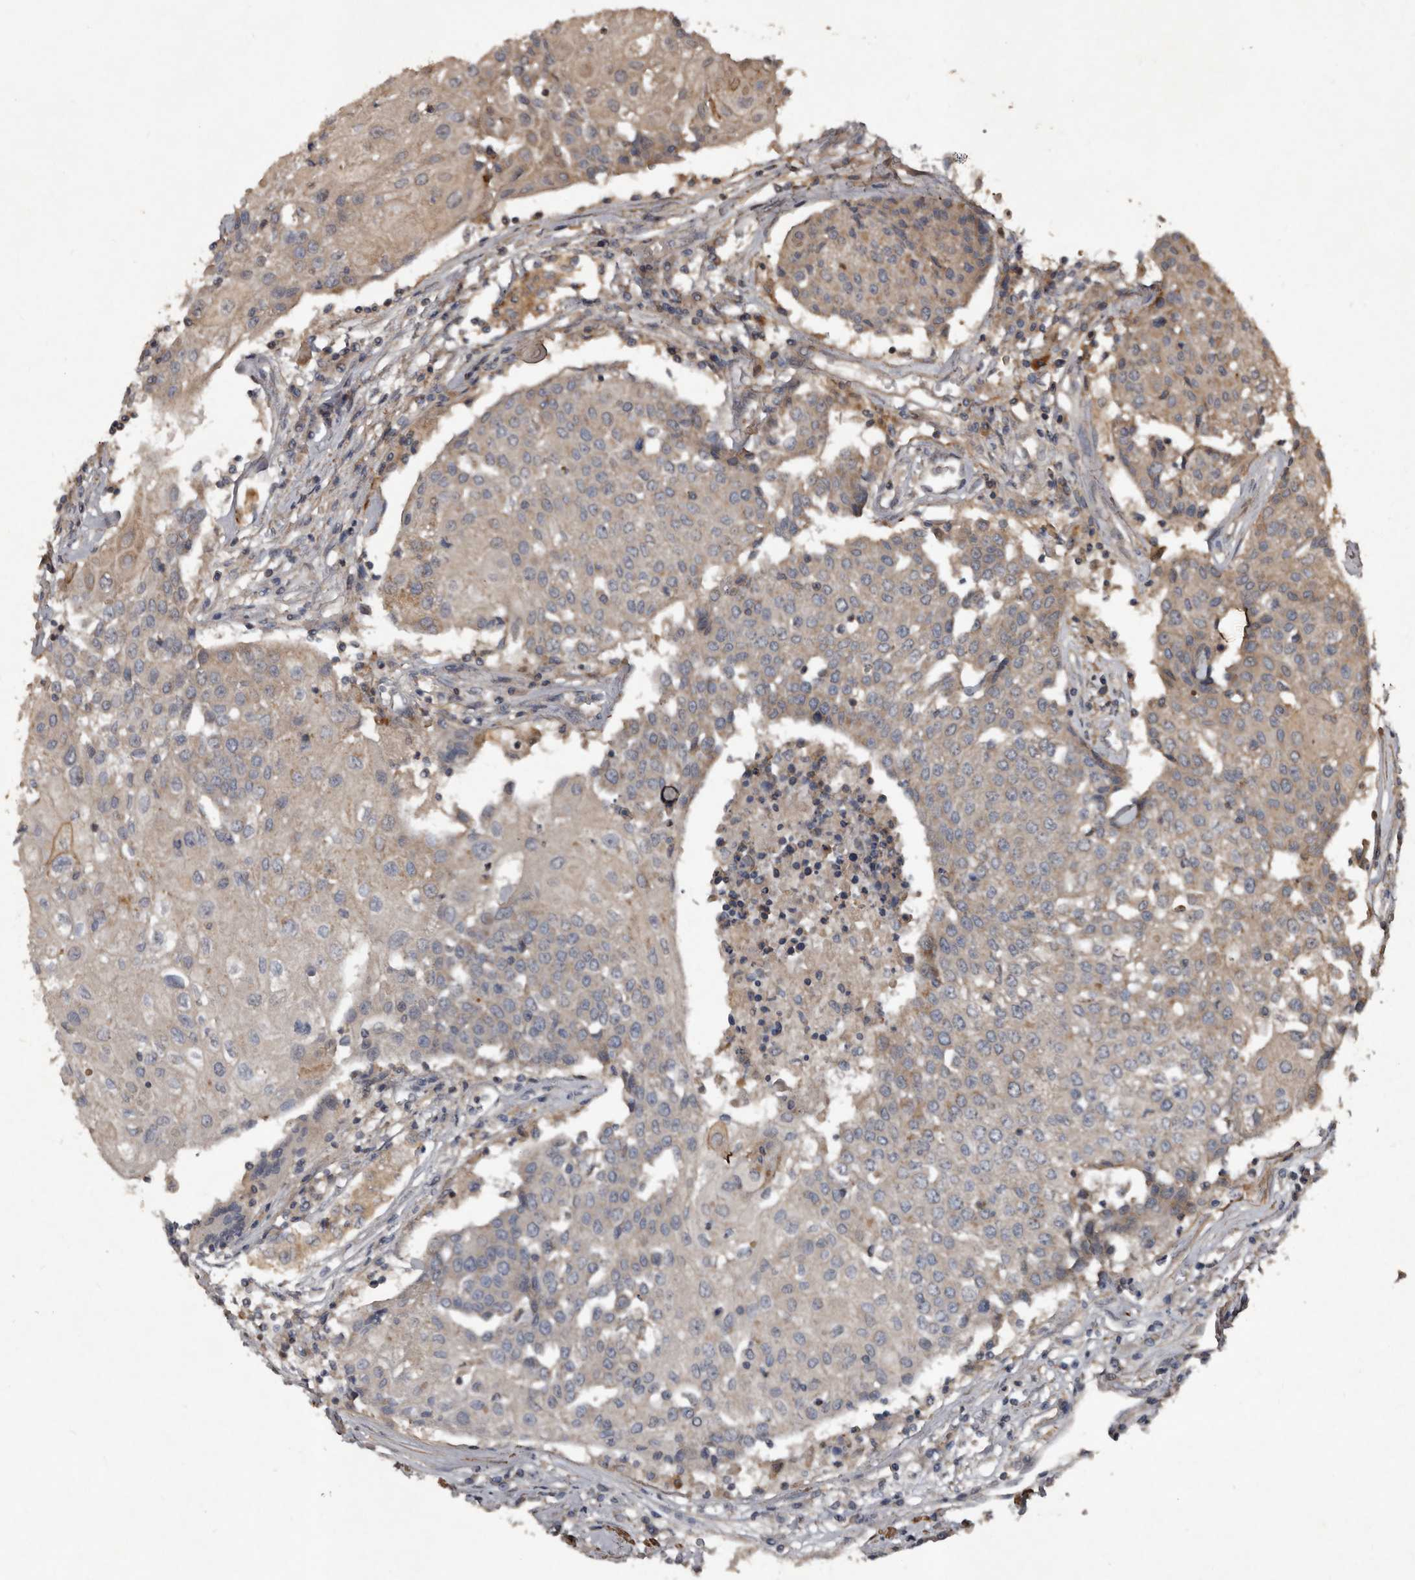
{"staining": {"intensity": "weak", "quantity": "<25%", "location": "cytoplasmic/membranous"}, "tissue": "urothelial cancer", "cell_type": "Tumor cells", "image_type": "cancer", "snomed": [{"axis": "morphology", "description": "Urothelial carcinoma, High grade"}, {"axis": "topography", "description": "Urinary bladder"}], "caption": "Immunohistochemistry of urothelial cancer shows no expression in tumor cells. The staining was performed using DAB to visualize the protein expression in brown, while the nuclei were stained in blue with hematoxylin (Magnification: 20x).", "gene": "GREB1", "patient": {"sex": "female", "age": 85}}